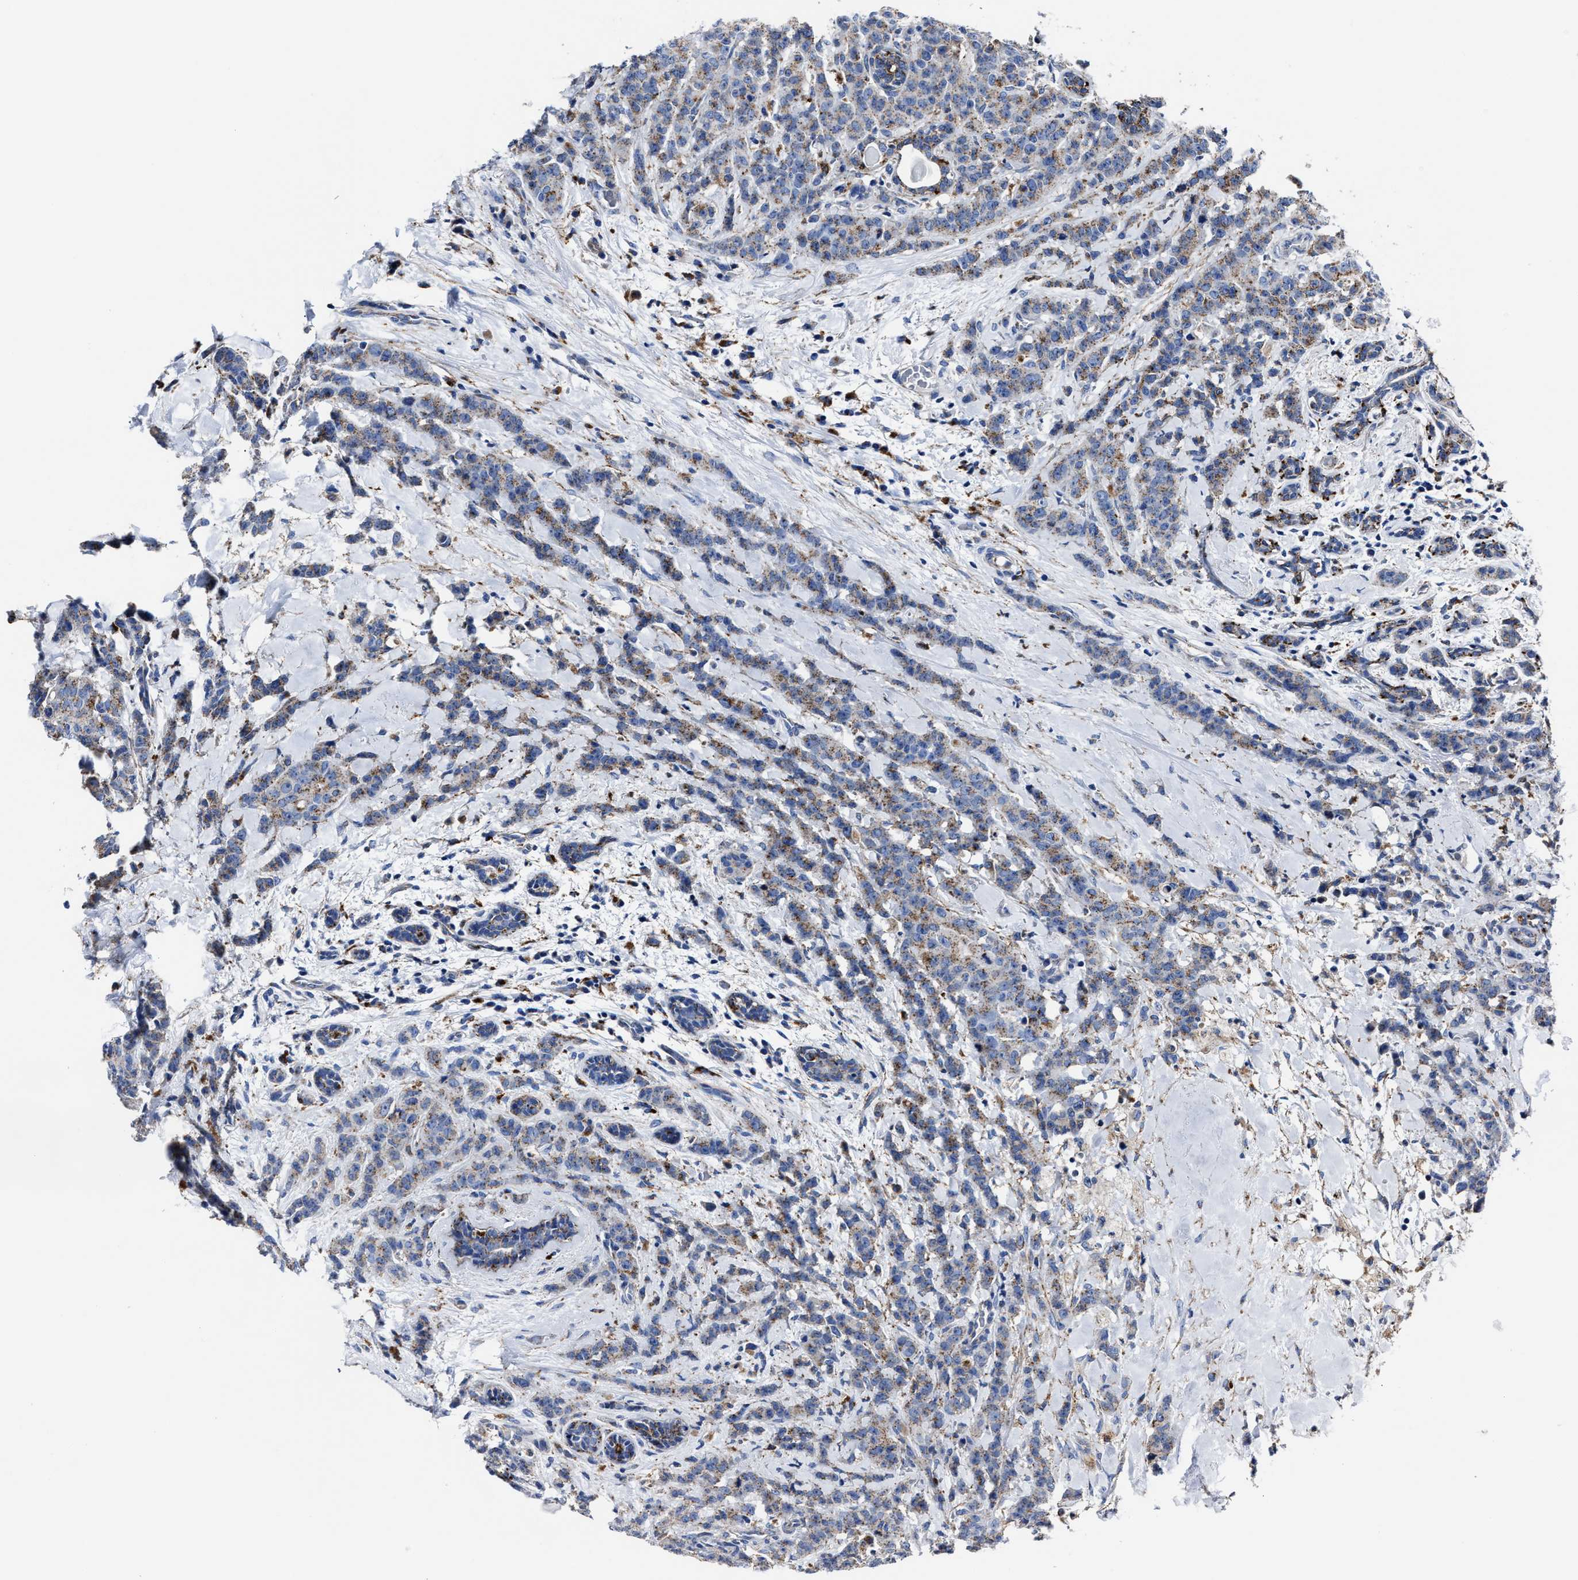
{"staining": {"intensity": "weak", "quantity": ">75%", "location": "cytoplasmic/membranous"}, "tissue": "breast cancer", "cell_type": "Tumor cells", "image_type": "cancer", "snomed": [{"axis": "morphology", "description": "Normal tissue, NOS"}, {"axis": "morphology", "description": "Duct carcinoma"}, {"axis": "topography", "description": "Breast"}], "caption": "Protein expression analysis of breast invasive ductal carcinoma displays weak cytoplasmic/membranous expression in about >75% of tumor cells.", "gene": "LAMTOR4", "patient": {"sex": "female", "age": 40}}